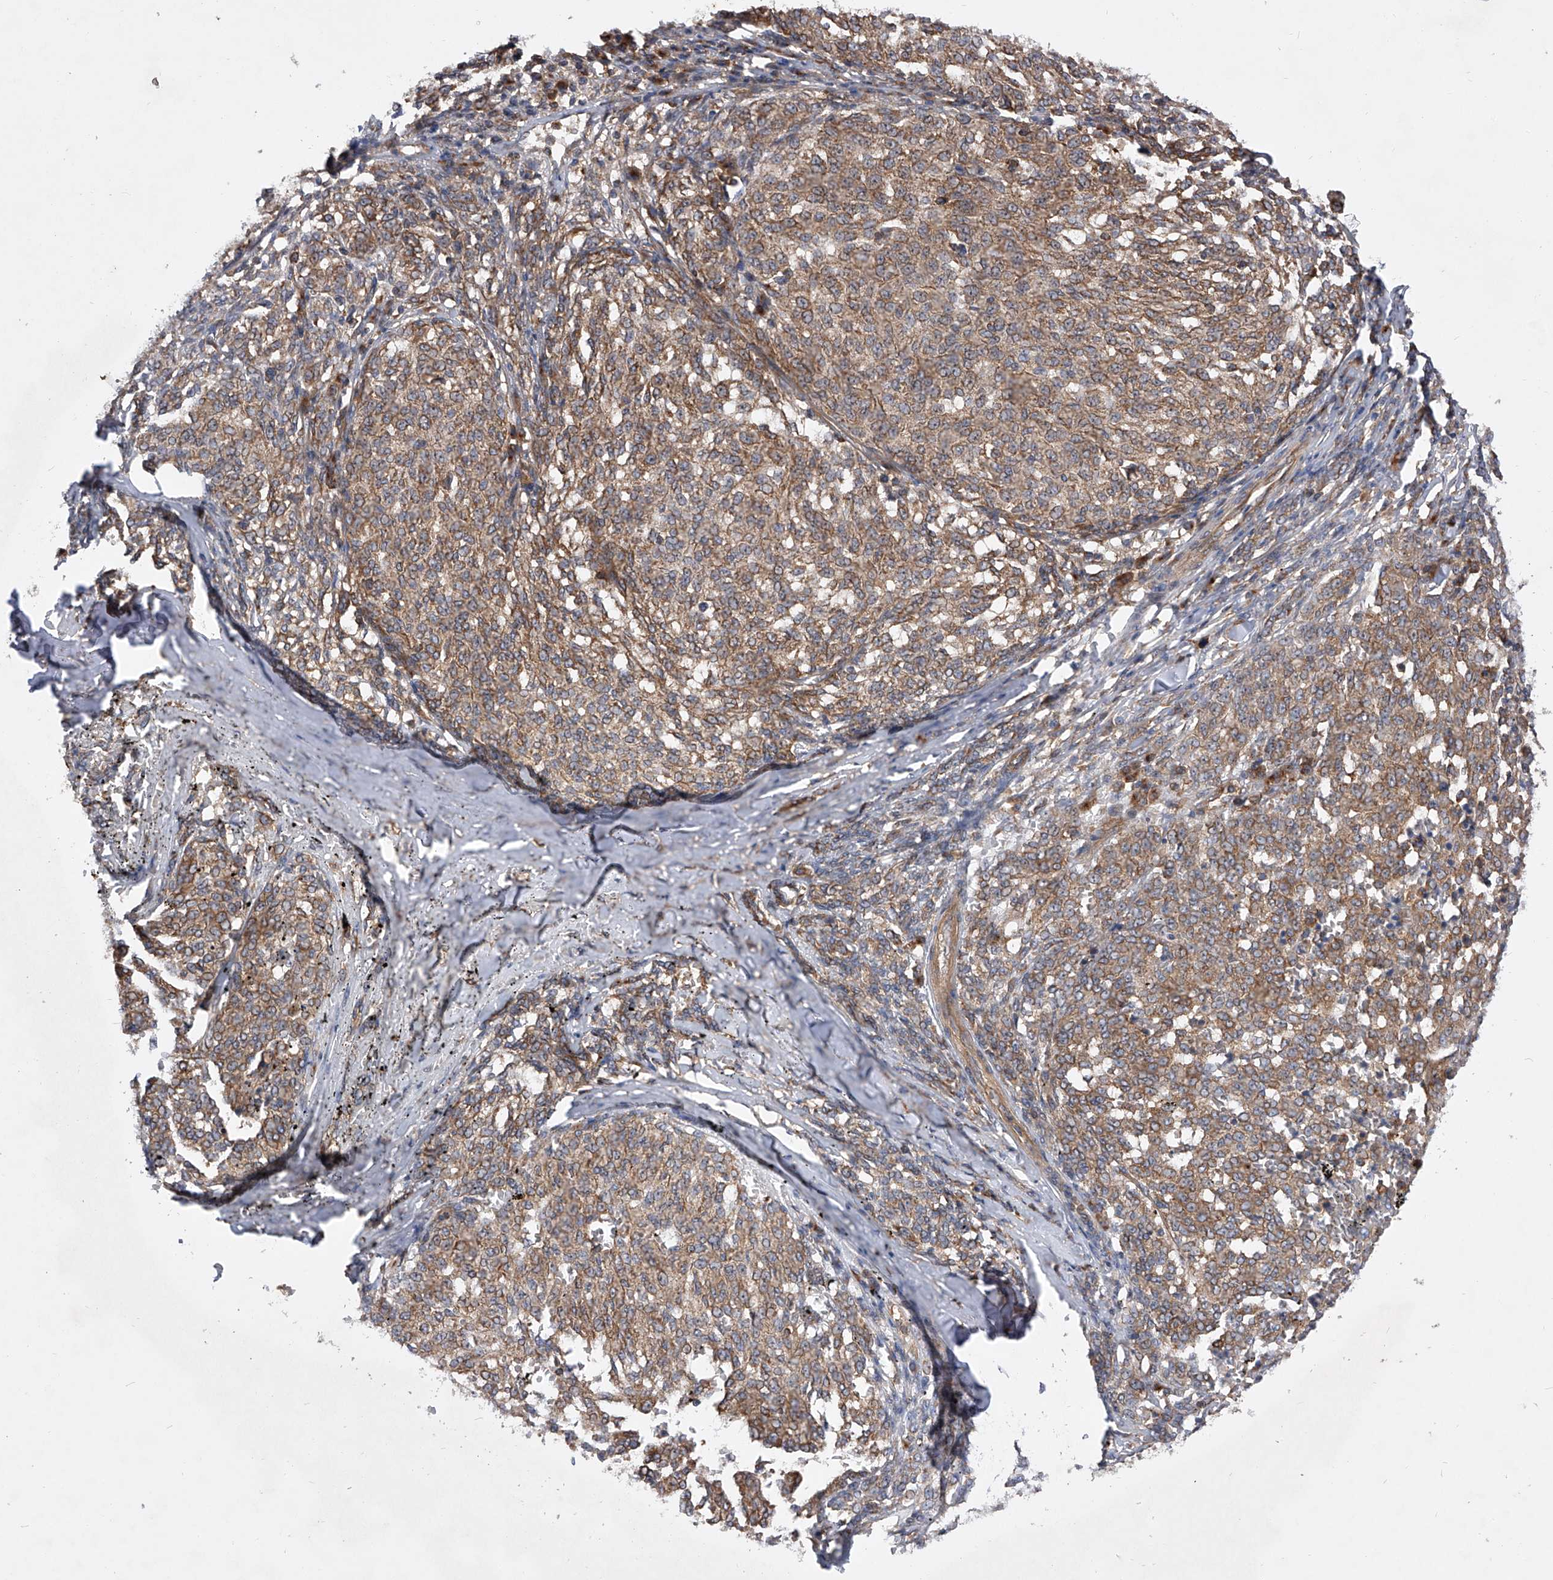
{"staining": {"intensity": "moderate", "quantity": ">75%", "location": "cytoplasmic/membranous"}, "tissue": "melanoma", "cell_type": "Tumor cells", "image_type": "cancer", "snomed": [{"axis": "morphology", "description": "Malignant melanoma, NOS"}, {"axis": "topography", "description": "Skin"}], "caption": "The immunohistochemical stain highlights moderate cytoplasmic/membranous staining in tumor cells of melanoma tissue.", "gene": "CFAP410", "patient": {"sex": "female", "age": 72}}